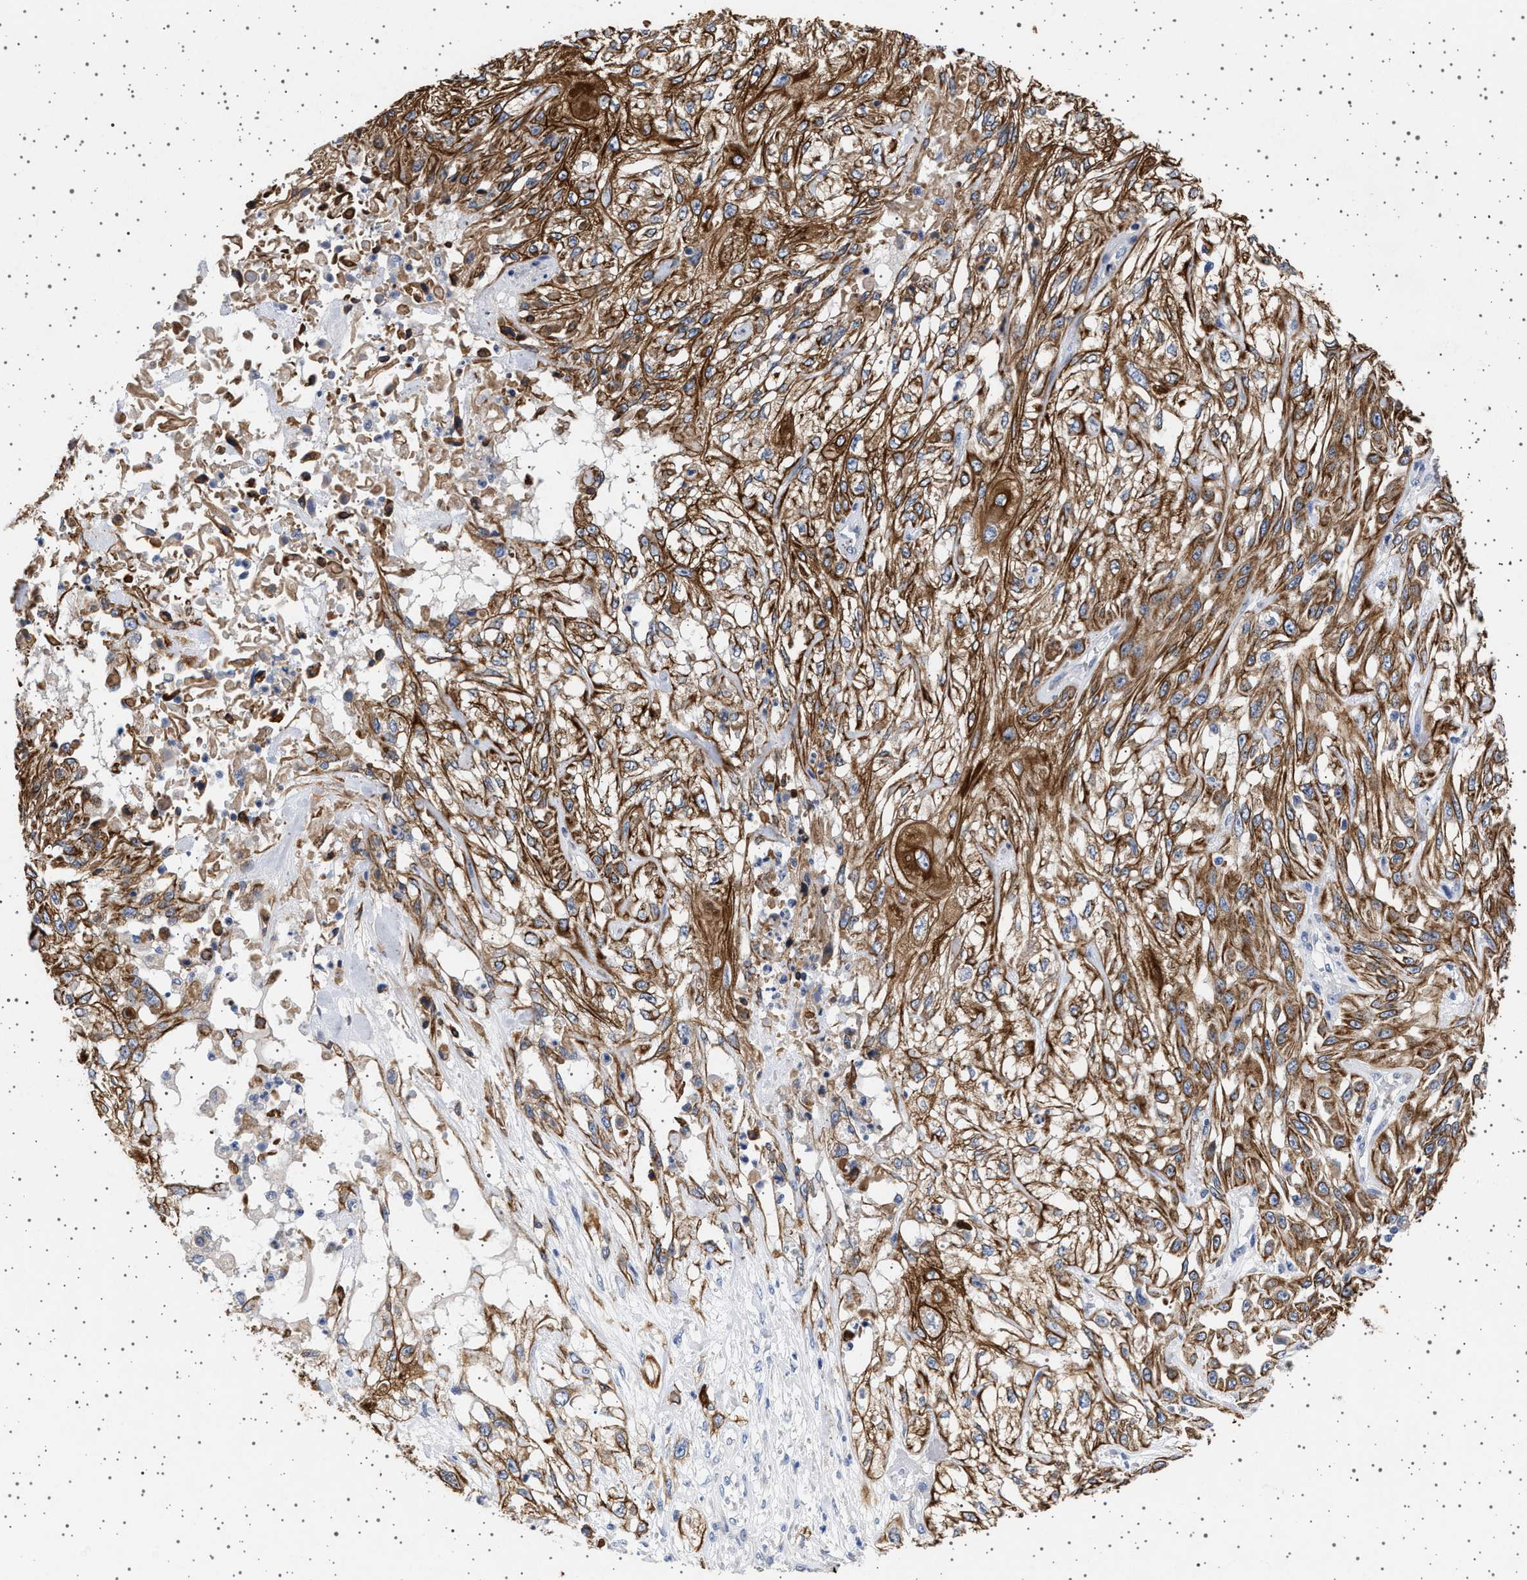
{"staining": {"intensity": "moderate", "quantity": ">75%", "location": "cytoplasmic/membranous"}, "tissue": "skin cancer", "cell_type": "Tumor cells", "image_type": "cancer", "snomed": [{"axis": "morphology", "description": "Squamous cell carcinoma, NOS"}, {"axis": "morphology", "description": "Squamous cell carcinoma, metastatic, NOS"}, {"axis": "topography", "description": "Skin"}, {"axis": "topography", "description": "Lymph node"}], "caption": "This micrograph exhibits immunohistochemistry staining of human metastatic squamous cell carcinoma (skin), with medium moderate cytoplasmic/membranous staining in approximately >75% of tumor cells.", "gene": "TRMT10B", "patient": {"sex": "male", "age": 75}}